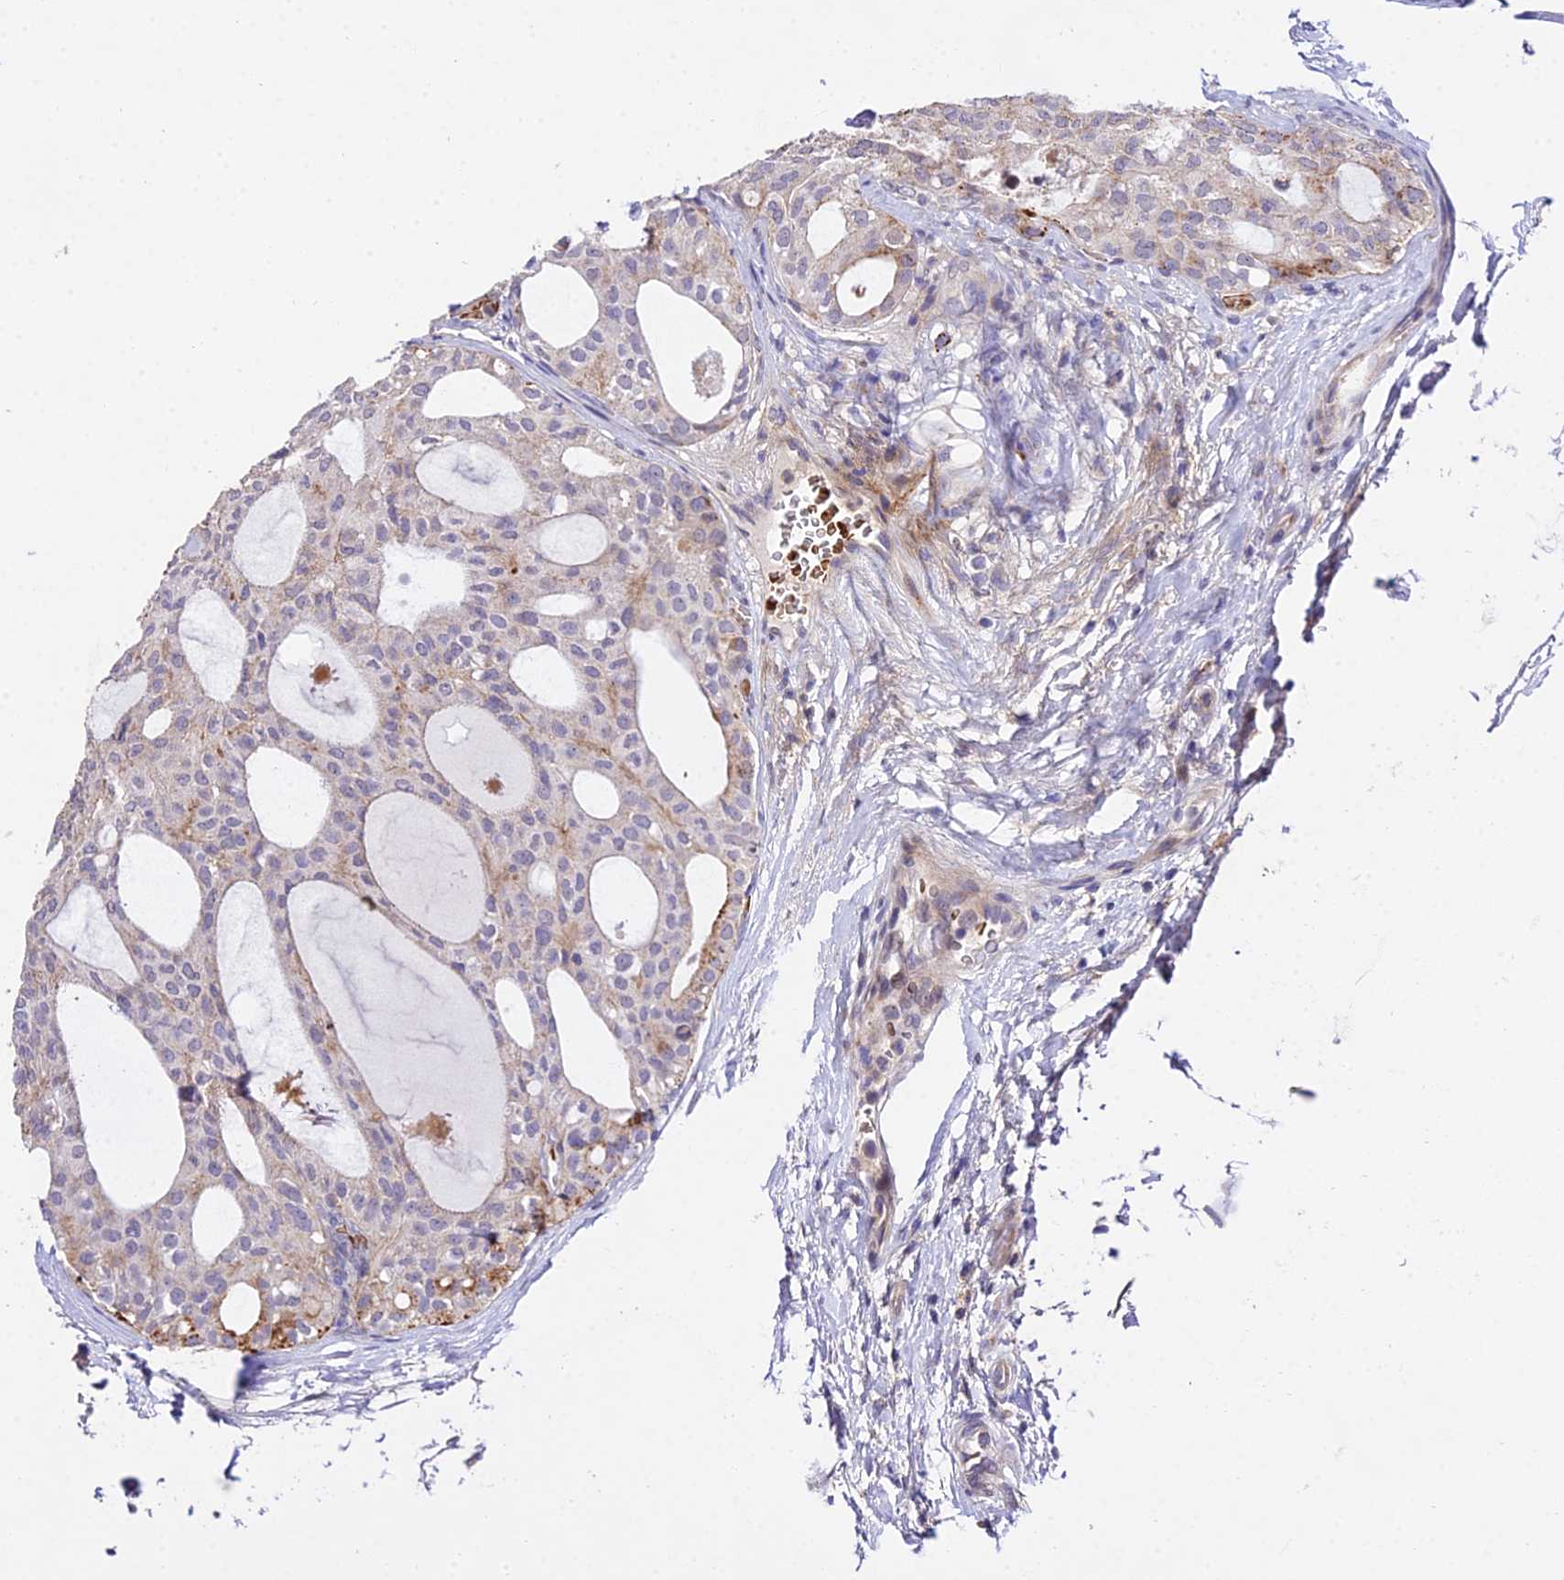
{"staining": {"intensity": "negative", "quantity": "none", "location": "none"}, "tissue": "thyroid cancer", "cell_type": "Tumor cells", "image_type": "cancer", "snomed": [{"axis": "morphology", "description": "Follicular adenoma carcinoma, NOS"}, {"axis": "topography", "description": "Thyroid gland"}], "caption": "Protein analysis of follicular adenoma carcinoma (thyroid) shows no significant expression in tumor cells.", "gene": "WDR5B", "patient": {"sex": "male", "age": 75}}